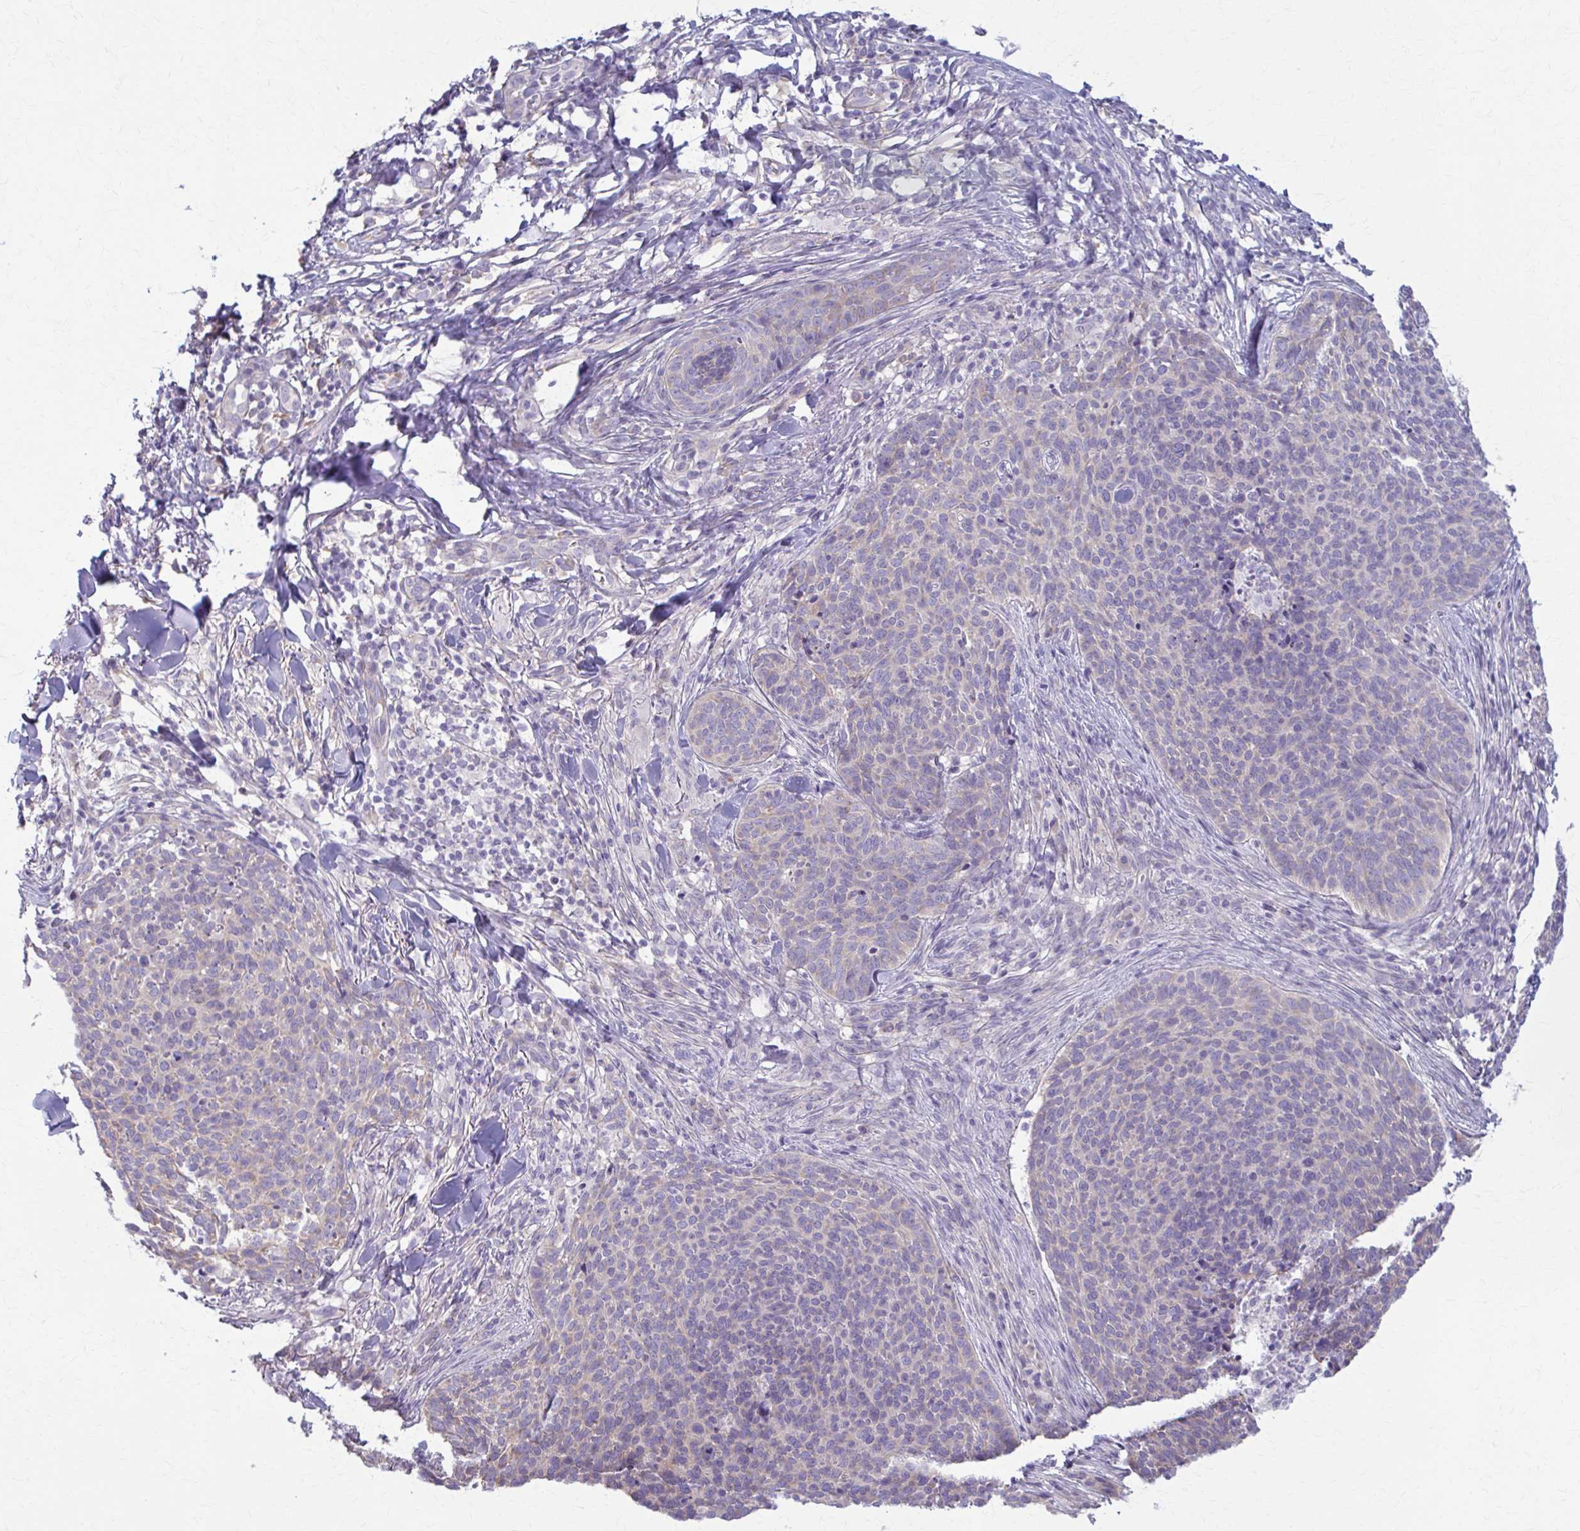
{"staining": {"intensity": "negative", "quantity": "none", "location": "none"}, "tissue": "skin cancer", "cell_type": "Tumor cells", "image_type": "cancer", "snomed": [{"axis": "morphology", "description": "Basal cell carcinoma"}, {"axis": "topography", "description": "Skin"}, {"axis": "topography", "description": "Skin of face"}], "caption": "Histopathology image shows no protein expression in tumor cells of skin basal cell carcinoma tissue. (Brightfield microscopy of DAB (3,3'-diaminobenzidine) IHC at high magnification).", "gene": "PRKRA", "patient": {"sex": "male", "age": 56}}